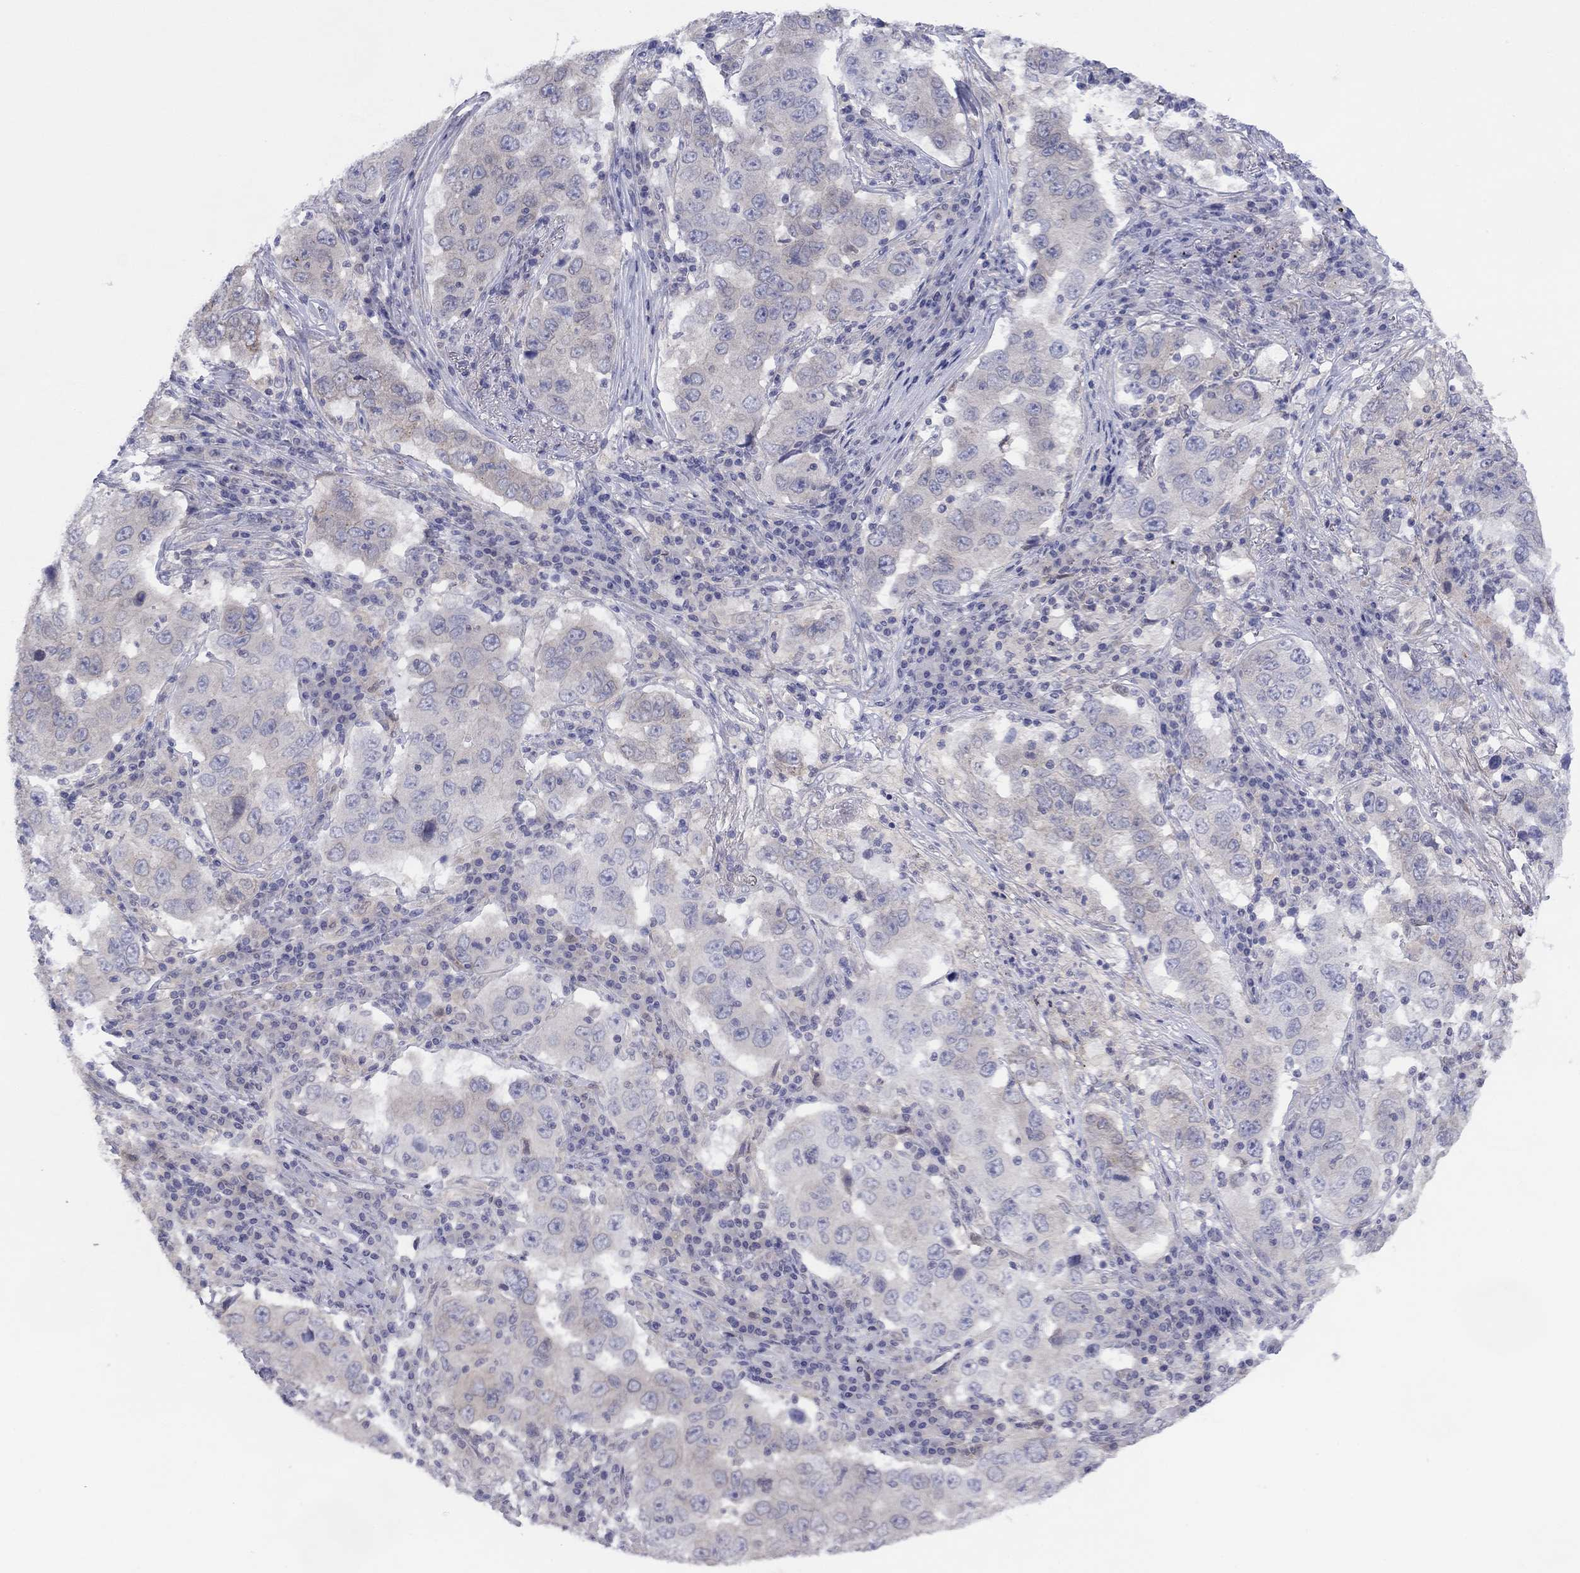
{"staining": {"intensity": "negative", "quantity": "none", "location": "none"}, "tissue": "lung cancer", "cell_type": "Tumor cells", "image_type": "cancer", "snomed": [{"axis": "morphology", "description": "Adenocarcinoma, NOS"}, {"axis": "topography", "description": "Lung"}], "caption": "IHC histopathology image of neoplastic tissue: lung adenocarcinoma stained with DAB reveals no significant protein staining in tumor cells.", "gene": "CYP2B6", "patient": {"sex": "male", "age": 73}}